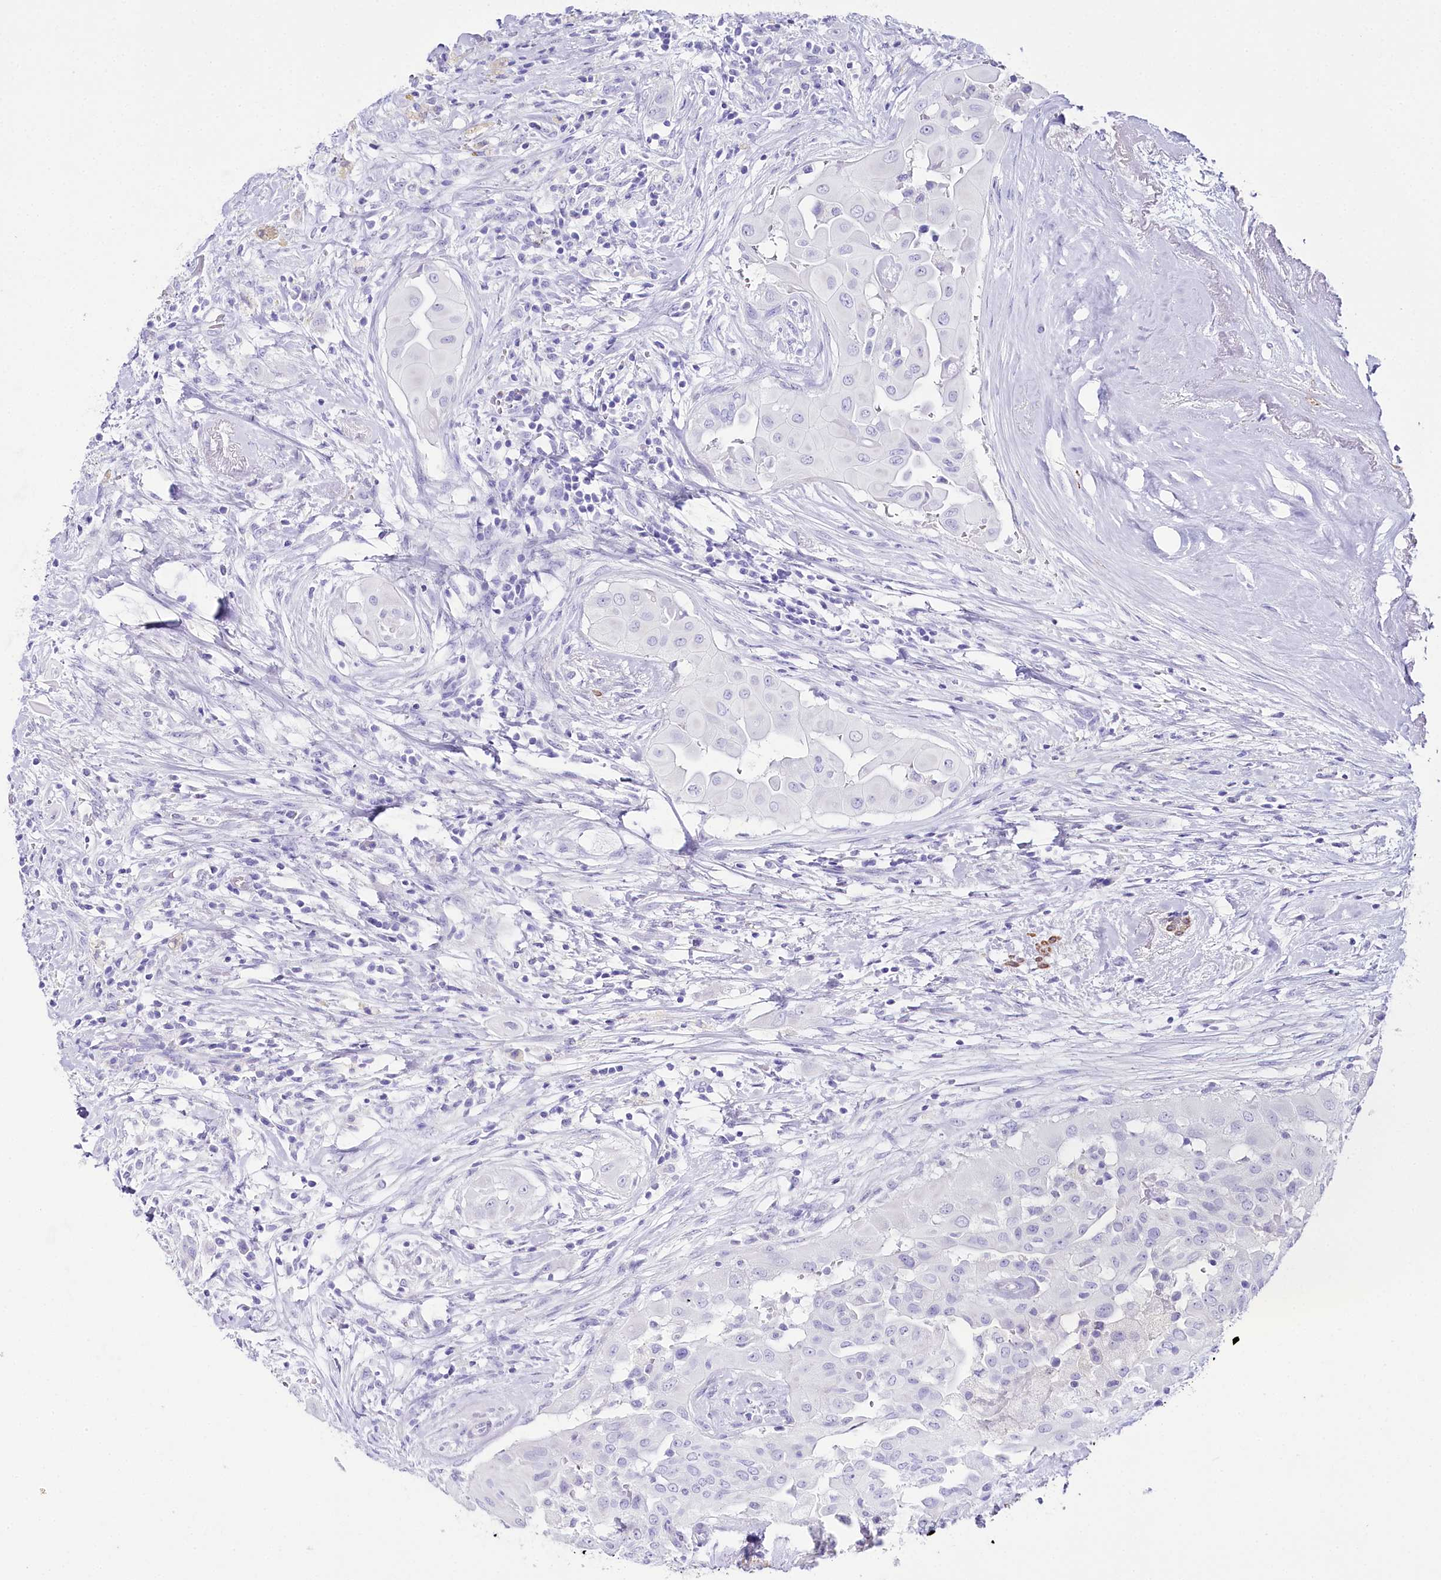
{"staining": {"intensity": "negative", "quantity": "none", "location": "none"}, "tissue": "thyroid cancer", "cell_type": "Tumor cells", "image_type": "cancer", "snomed": [{"axis": "morphology", "description": "Papillary adenocarcinoma, NOS"}, {"axis": "topography", "description": "Thyroid gland"}], "caption": "Immunohistochemistry (IHC) of thyroid cancer (papillary adenocarcinoma) demonstrates no staining in tumor cells. The staining is performed using DAB brown chromogen with nuclei counter-stained in using hematoxylin.", "gene": "CSN3", "patient": {"sex": "female", "age": 59}}